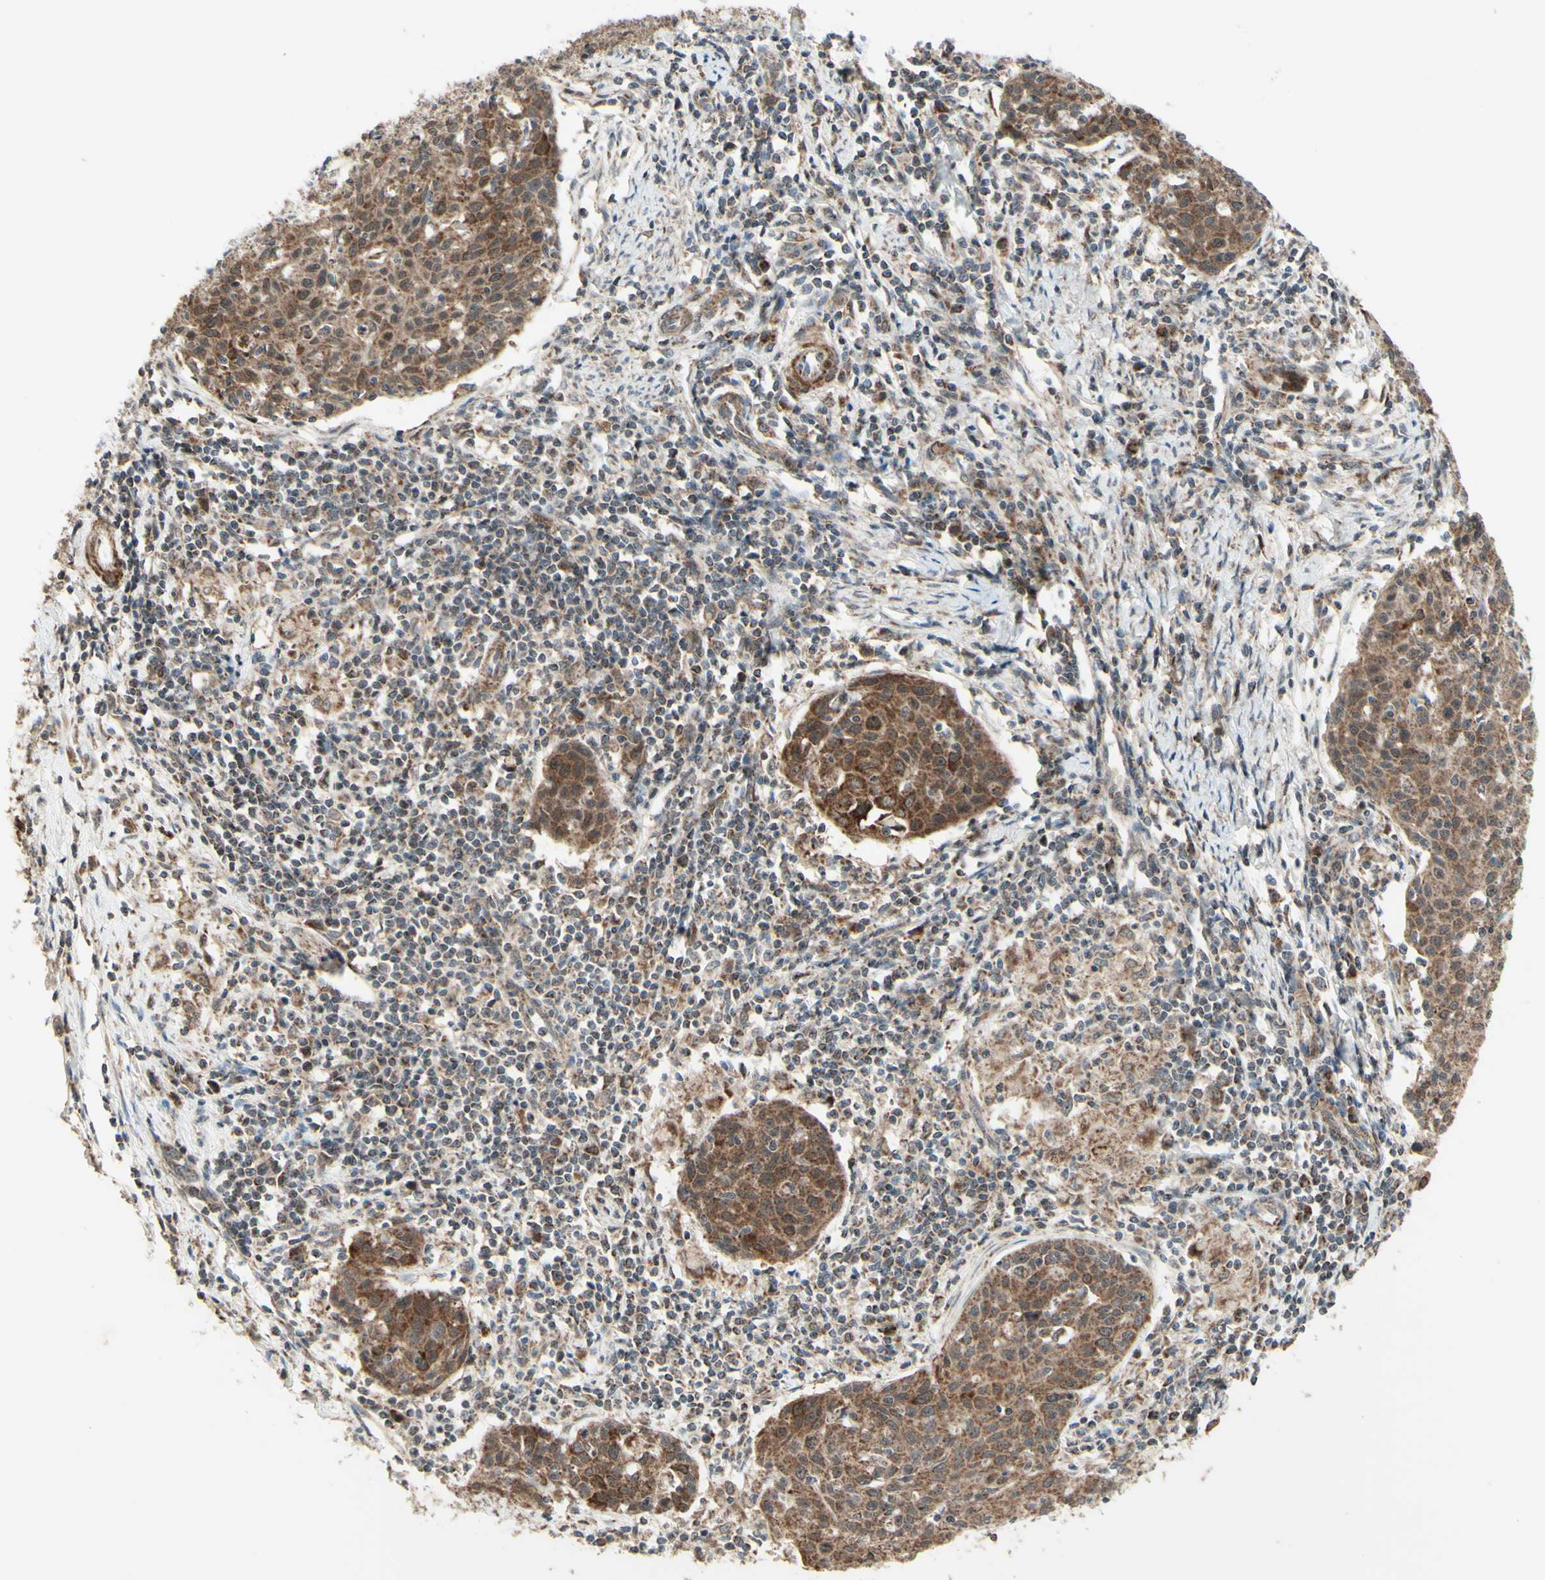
{"staining": {"intensity": "moderate", "quantity": ">75%", "location": "cytoplasmic/membranous"}, "tissue": "cervical cancer", "cell_type": "Tumor cells", "image_type": "cancer", "snomed": [{"axis": "morphology", "description": "Squamous cell carcinoma, NOS"}, {"axis": "topography", "description": "Cervix"}], "caption": "Immunohistochemical staining of cervical cancer (squamous cell carcinoma) exhibits moderate cytoplasmic/membranous protein staining in approximately >75% of tumor cells.", "gene": "DHRS3", "patient": {"sex": "female", "age": 38}}